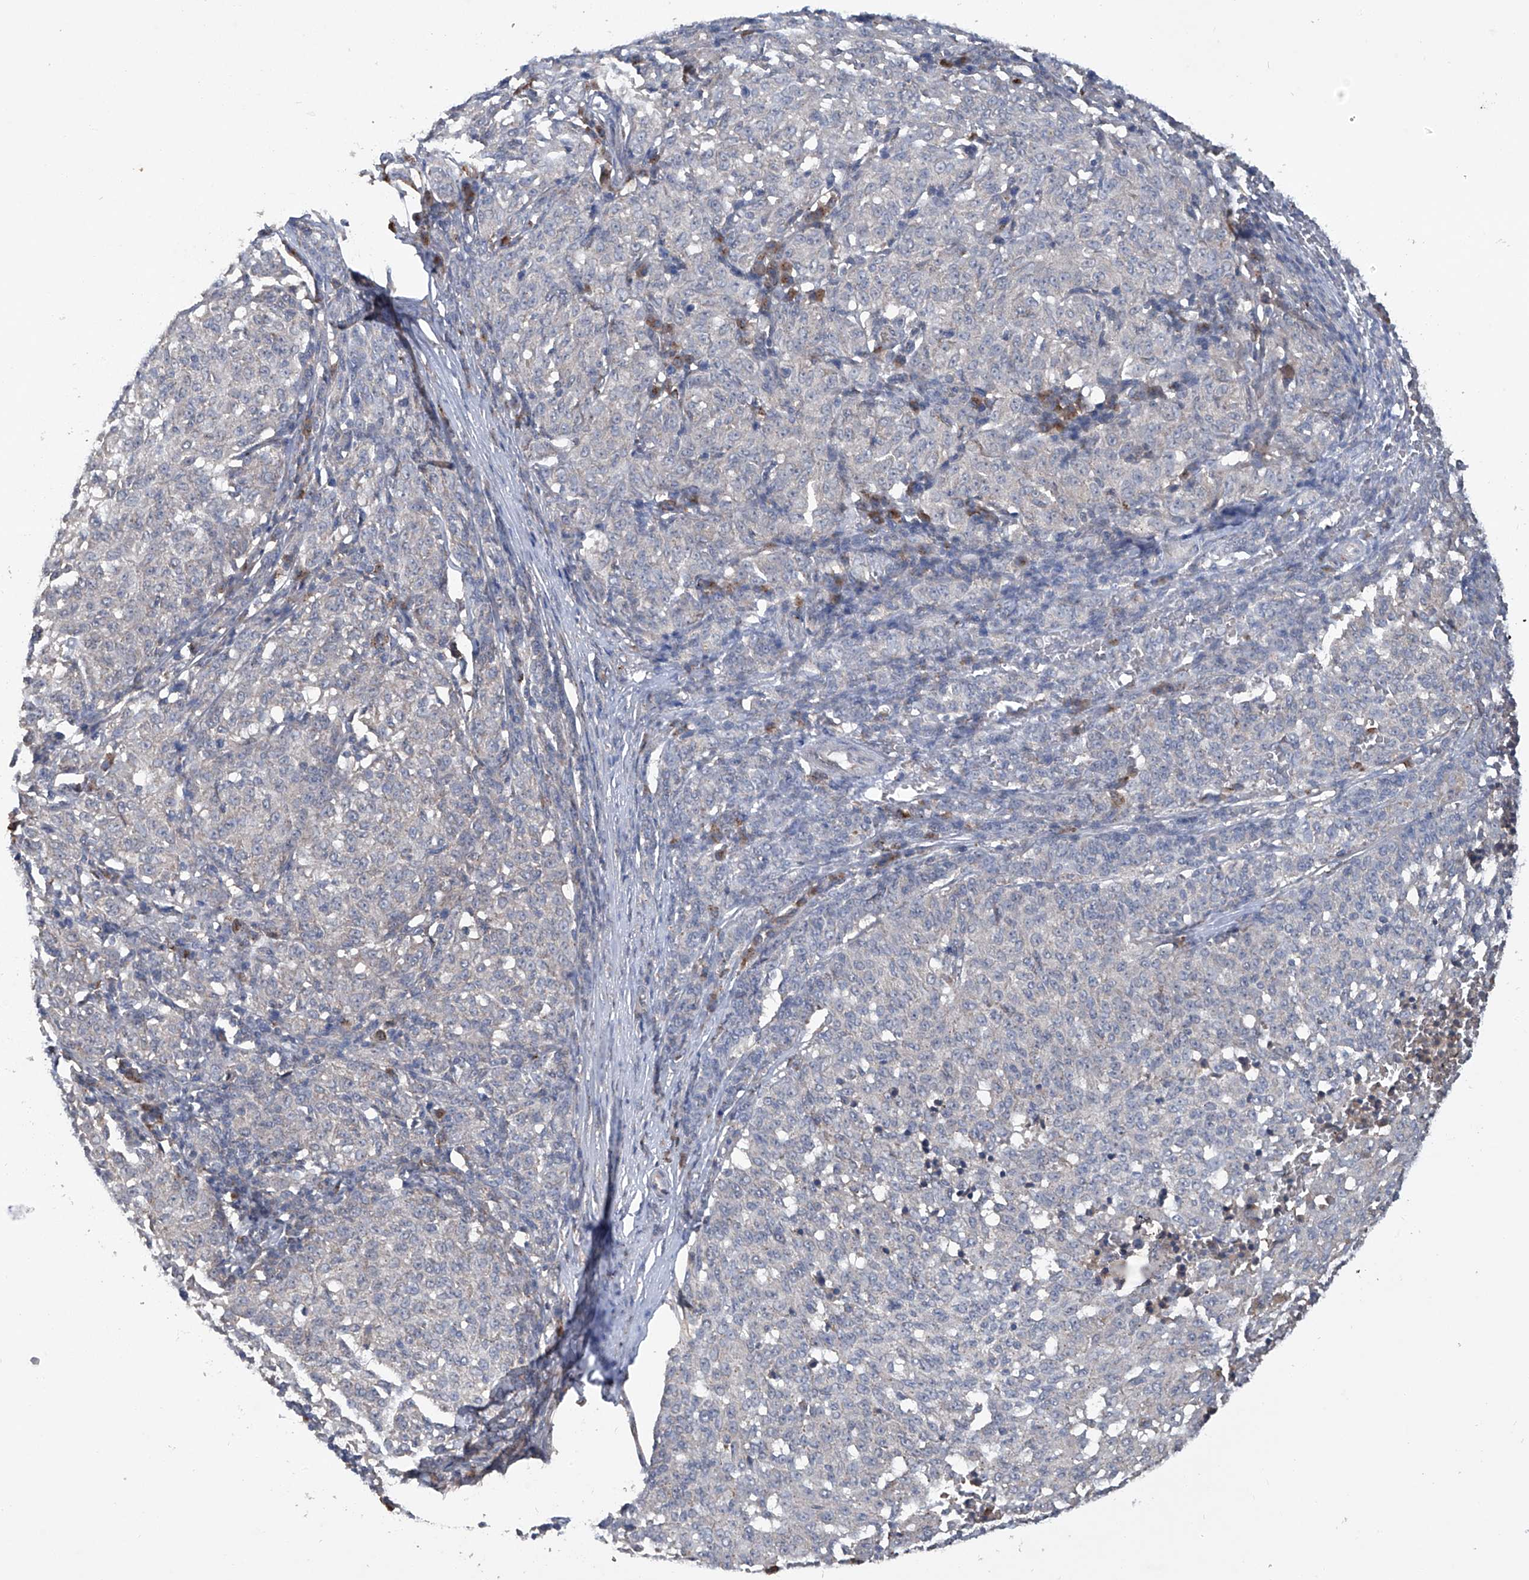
{"staining": {"intensity": "negative", "quantity": "none", "location": "none"}, "tissue": "melanoma", "cell_type": "Tumor cells", "image_type": "cancer", "snomed": [{"axis": "morphology", "description": "Malignant melanoma, NOS"}, {"axis": "topography", "description": "Skin"}], "caption": "This photomicrograph is of melanoma stained with immunohistochemistry (IHC) to label a protein in brown with the nuclei are counter-stained blue. There is no positivity in tumor cells.", "gene": "PCSK5", "patient": {"sex": "female", "age": 72}}